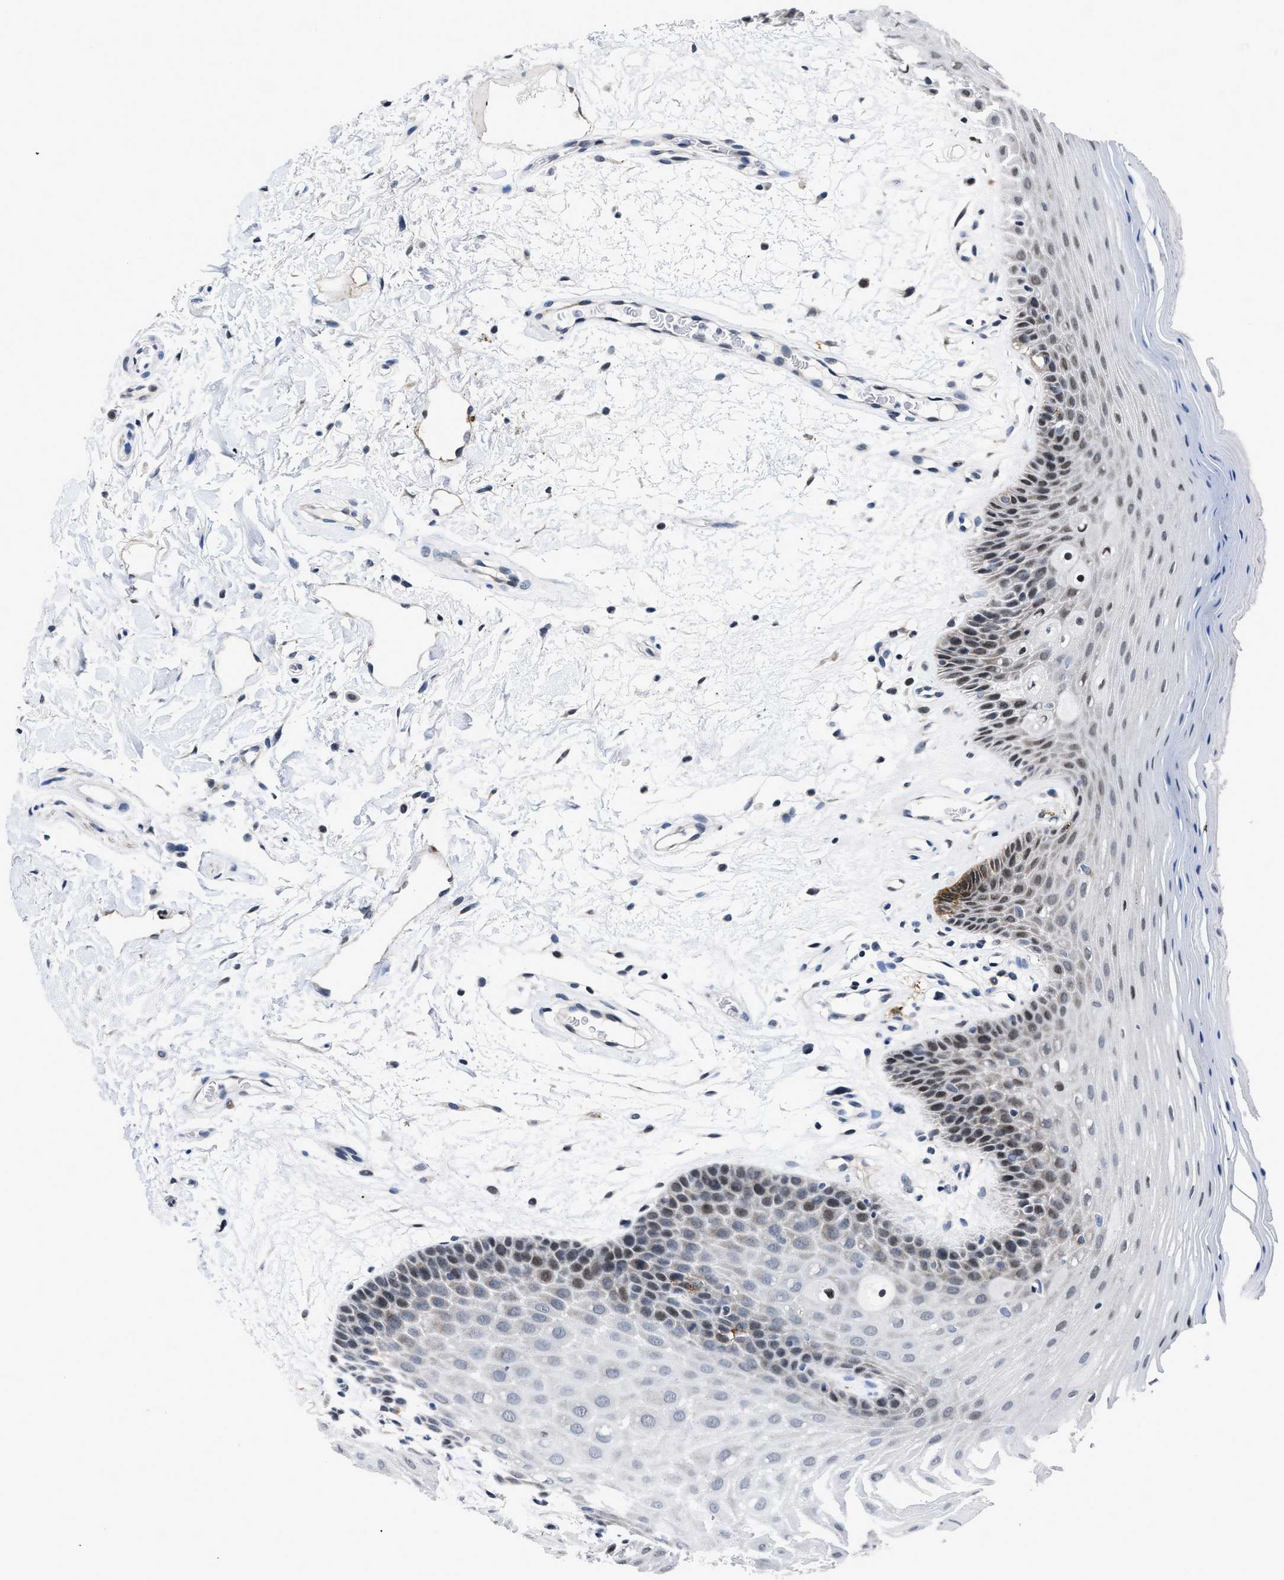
{"staining": {"intensity": "moderate", "quantity": "<25%", "location": "cytoplasmic/membranous,nuclear"}, "tissue": "oral mucosa", "cell_type": "Squamous epithelial cells", "image_type": "normal", "snomed": [{"axis": "morphology", "description": "Normal tissue, NOS"}, {"axis": "morphology", "description": "Squamous cell carcinoma, NOS"}, {"axis": "topography", "description": "Oral tissue"}, {"axis": "topography", "description": "Head-Neck"}], "caption": "Squamous epithelial cells show moderate cytoplasmic/membranous,nuclear positivity in about <25% of cells in normal oral mucosa. Using DAB (brown) and hematoxylin (blue) stains, captured at high magnification using brightfield microscopy.", "gene": "MARCKSL1", "patient": {"sex": "male", "age": 71}}